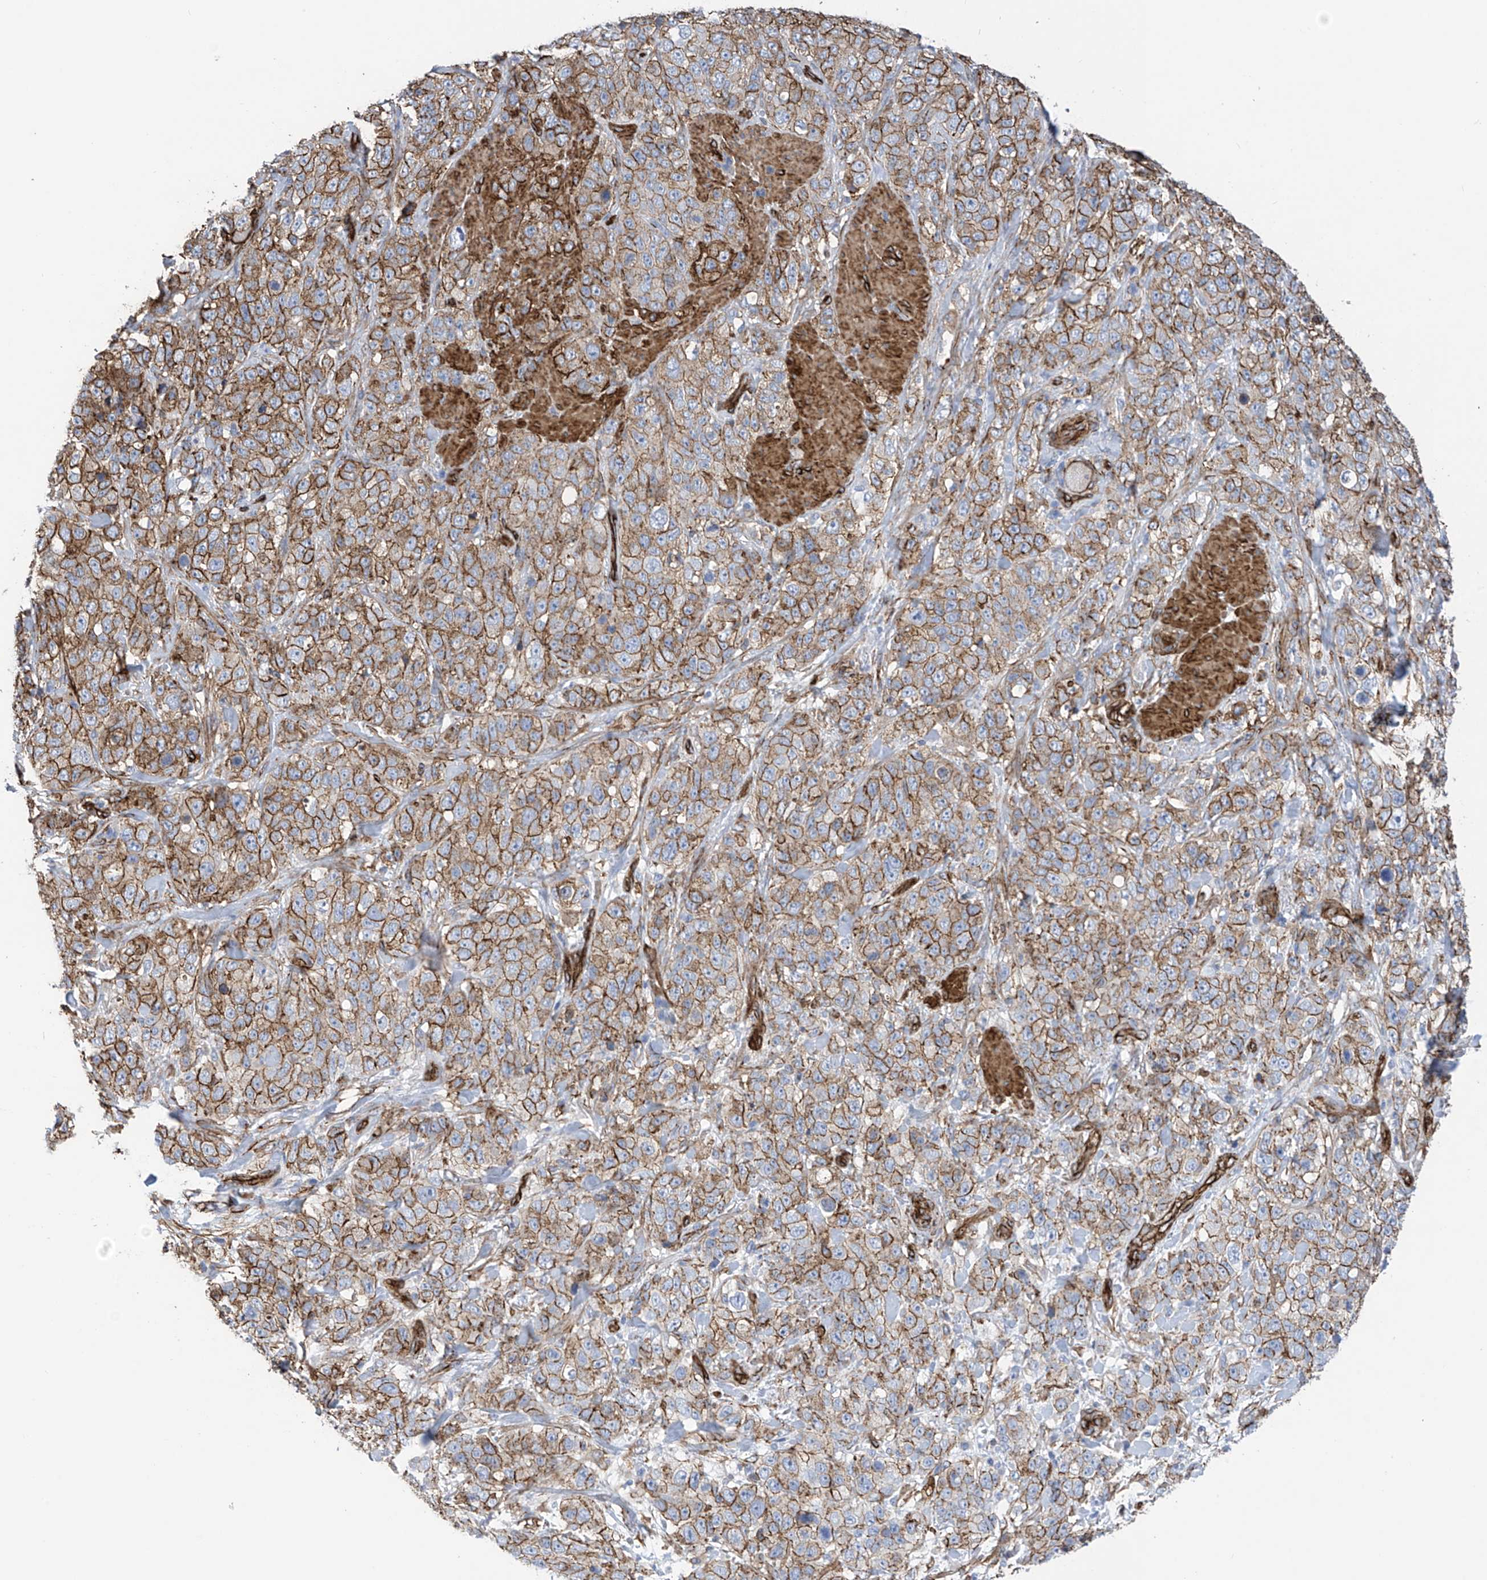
{"staining": {"intensity": "moderate", "quantity": ">75%", "location": "cytoplasmic/membranous"}, "tissue": "stomach cancer", "cell_type": "Tumor cells", "image_type": "cancer", "snomed": [{"axis": "morphology", "description": "Adenocarcinoma, NOS"}, {"axis": "topography", "description": "Stomach"}], "caption": "Immunohistochemical staining of human stomach cancer (adenocarcinoma) demonstrates medium levels of moderate cytoplasmic/membranous positivity in approximately >75% of tumor cells. Using DAB (3,3'-diaminobenzidine) (brown) and hematoxylin (blue) stains, captured at high magnification using brightfield microscopy.", "gene": "UBTD1", "patient": {"sex": "male", "age": 48}}